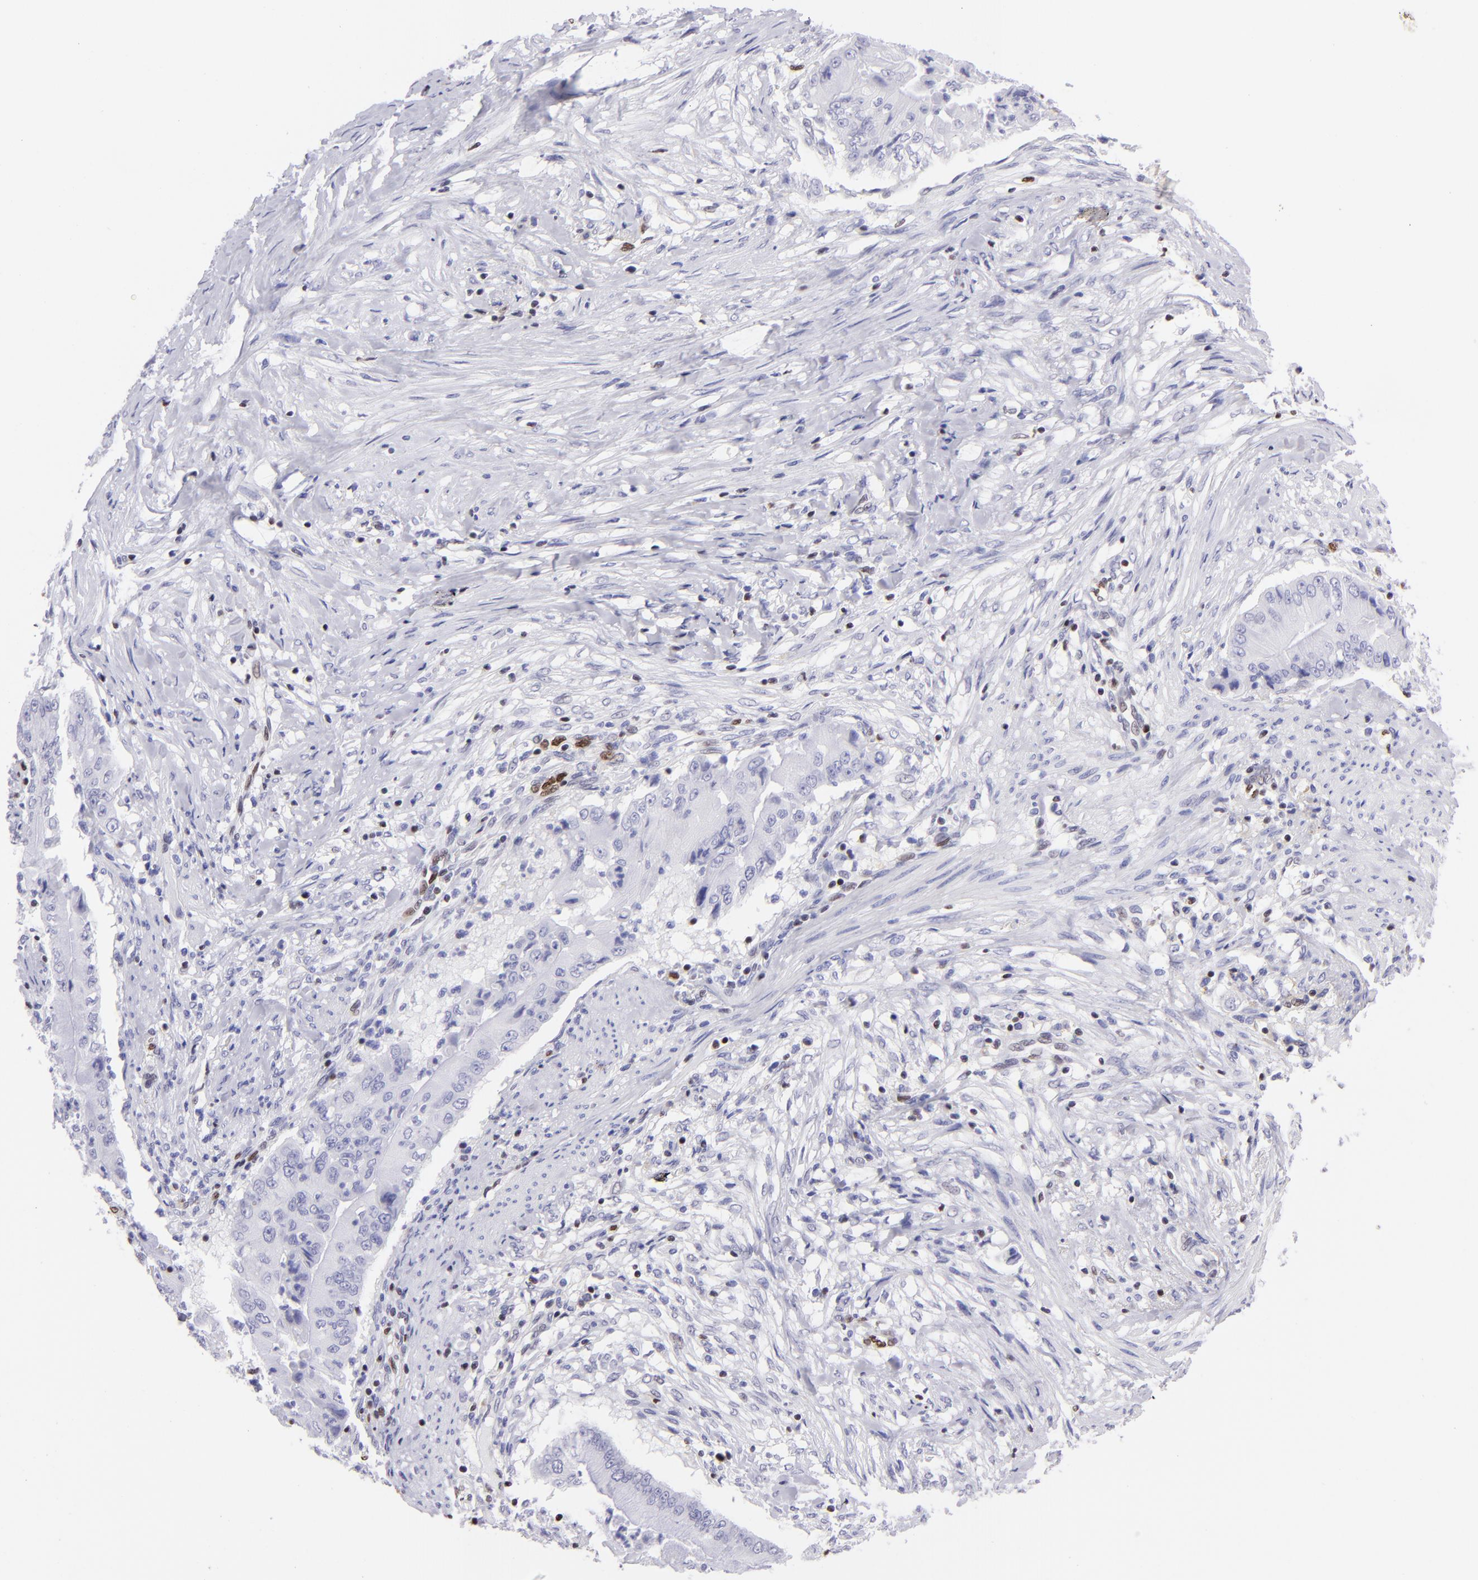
{"staining": {"intensity": "negative", "quantity": "none", "location": "none"}, "tissue": "pancreatic cancer", "cell_type": "Tumor cells", "image_type": "cancer", "snomed": [{"axis": "morphology", "description": "Adenocarcinoma, NOS"}, {"axis": "topography", "description": "Pancreas"}], "caption": "Tumor cells are negative for brown protein staining in pancreatic adenocarcinoma. The staining is performed using DAB brown chromogen with nuclei counter-stained in using hematoxylin.", "gene": "ETS1", "patient": {"sex": "male", "age": 62}}